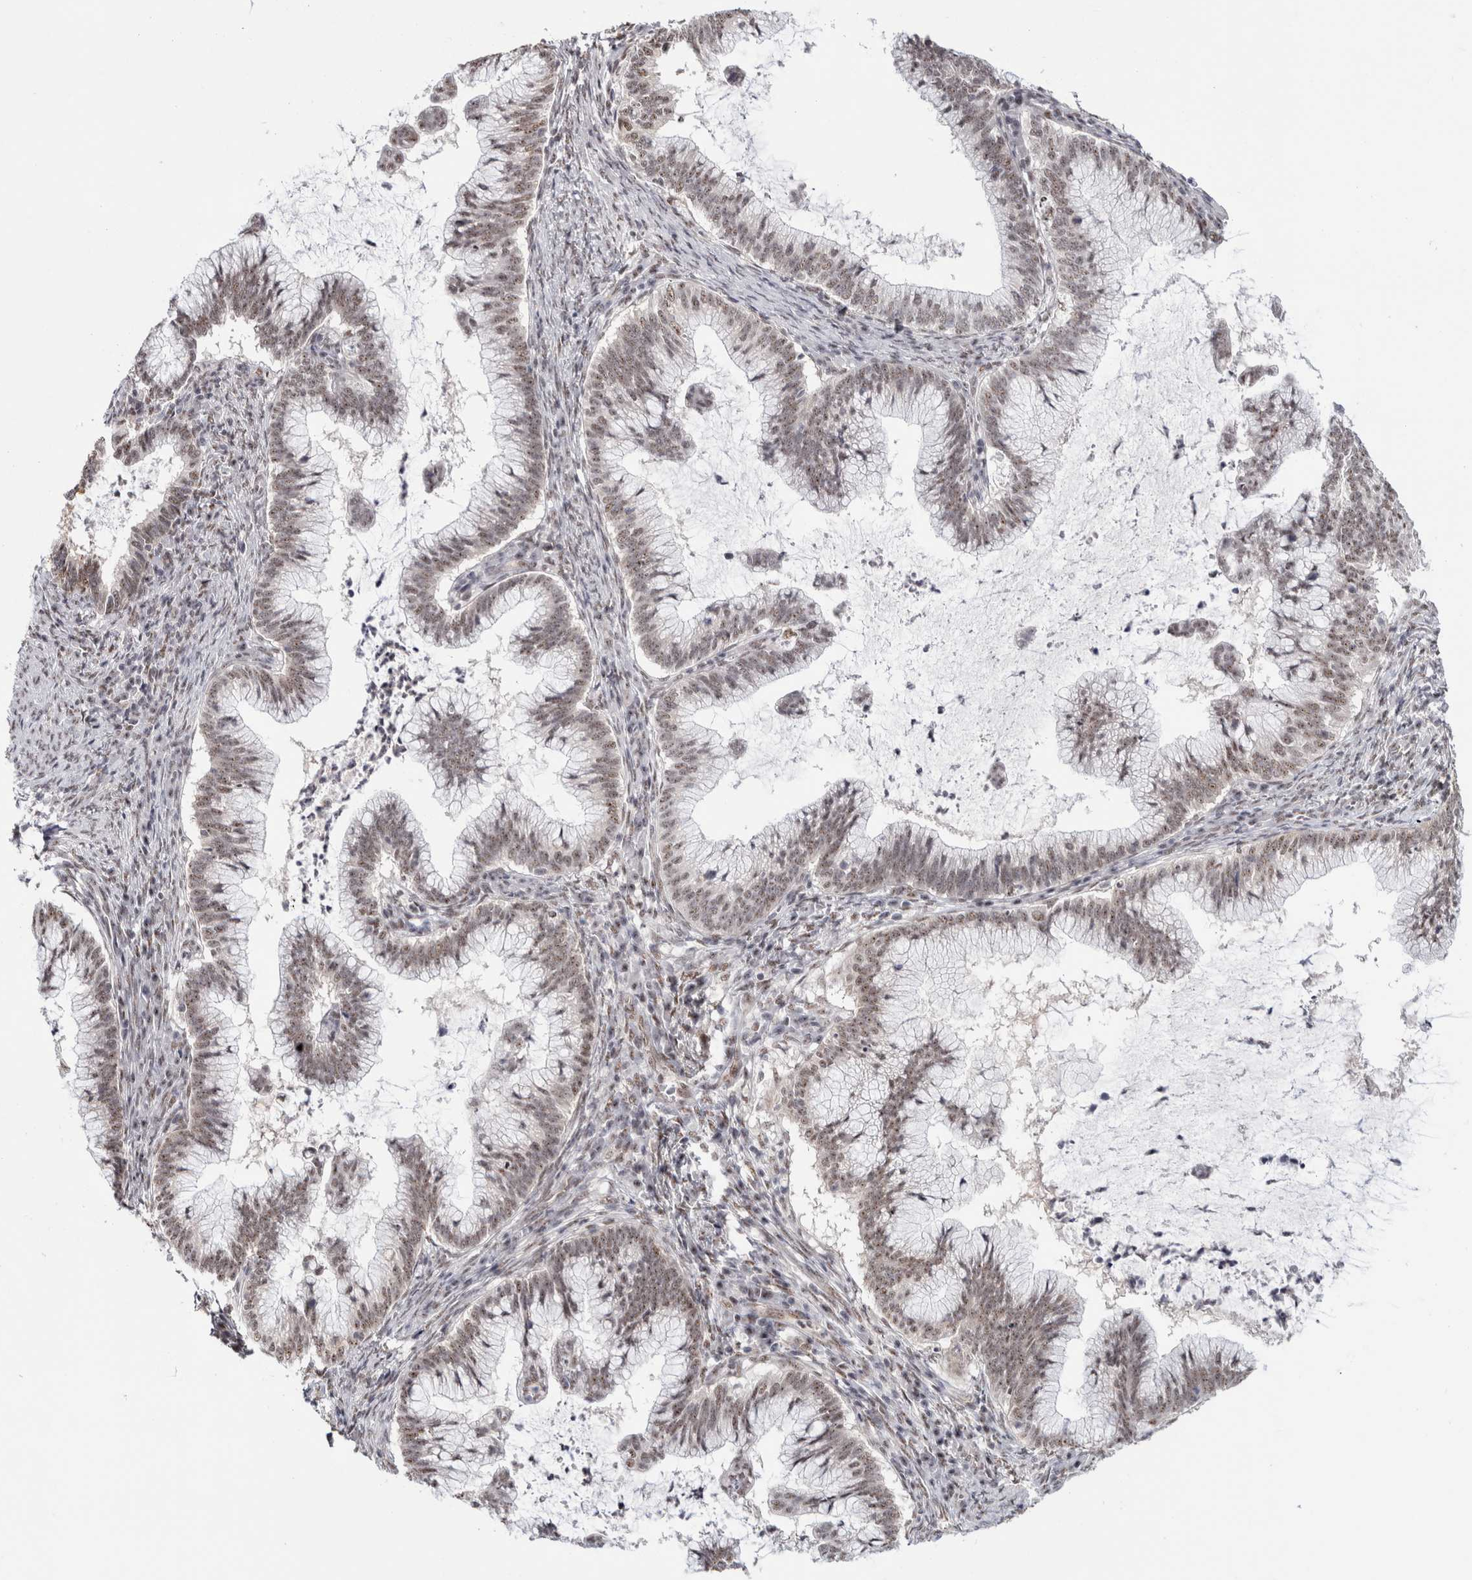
{"staining": {"intensity": "weak", "quantity": ">75%", "location": "nuclear"}, "tissue": "cervical cancer", "cell_type": "Tumor cells", "image_type": "cancer", "snomed": [{"axis": "morphology", "description": "Adenocarcinoma, NOS"}, {"axis": "topography", "description": "Cervix"}], "caption": "Brown immunohistochemical staining in human cervical adenocarcinoma displays weak nuclear staining in approximately >75% of tumor cells.", "gene": "MKNK1", "patient": {"sex": "female", "age": 36}}